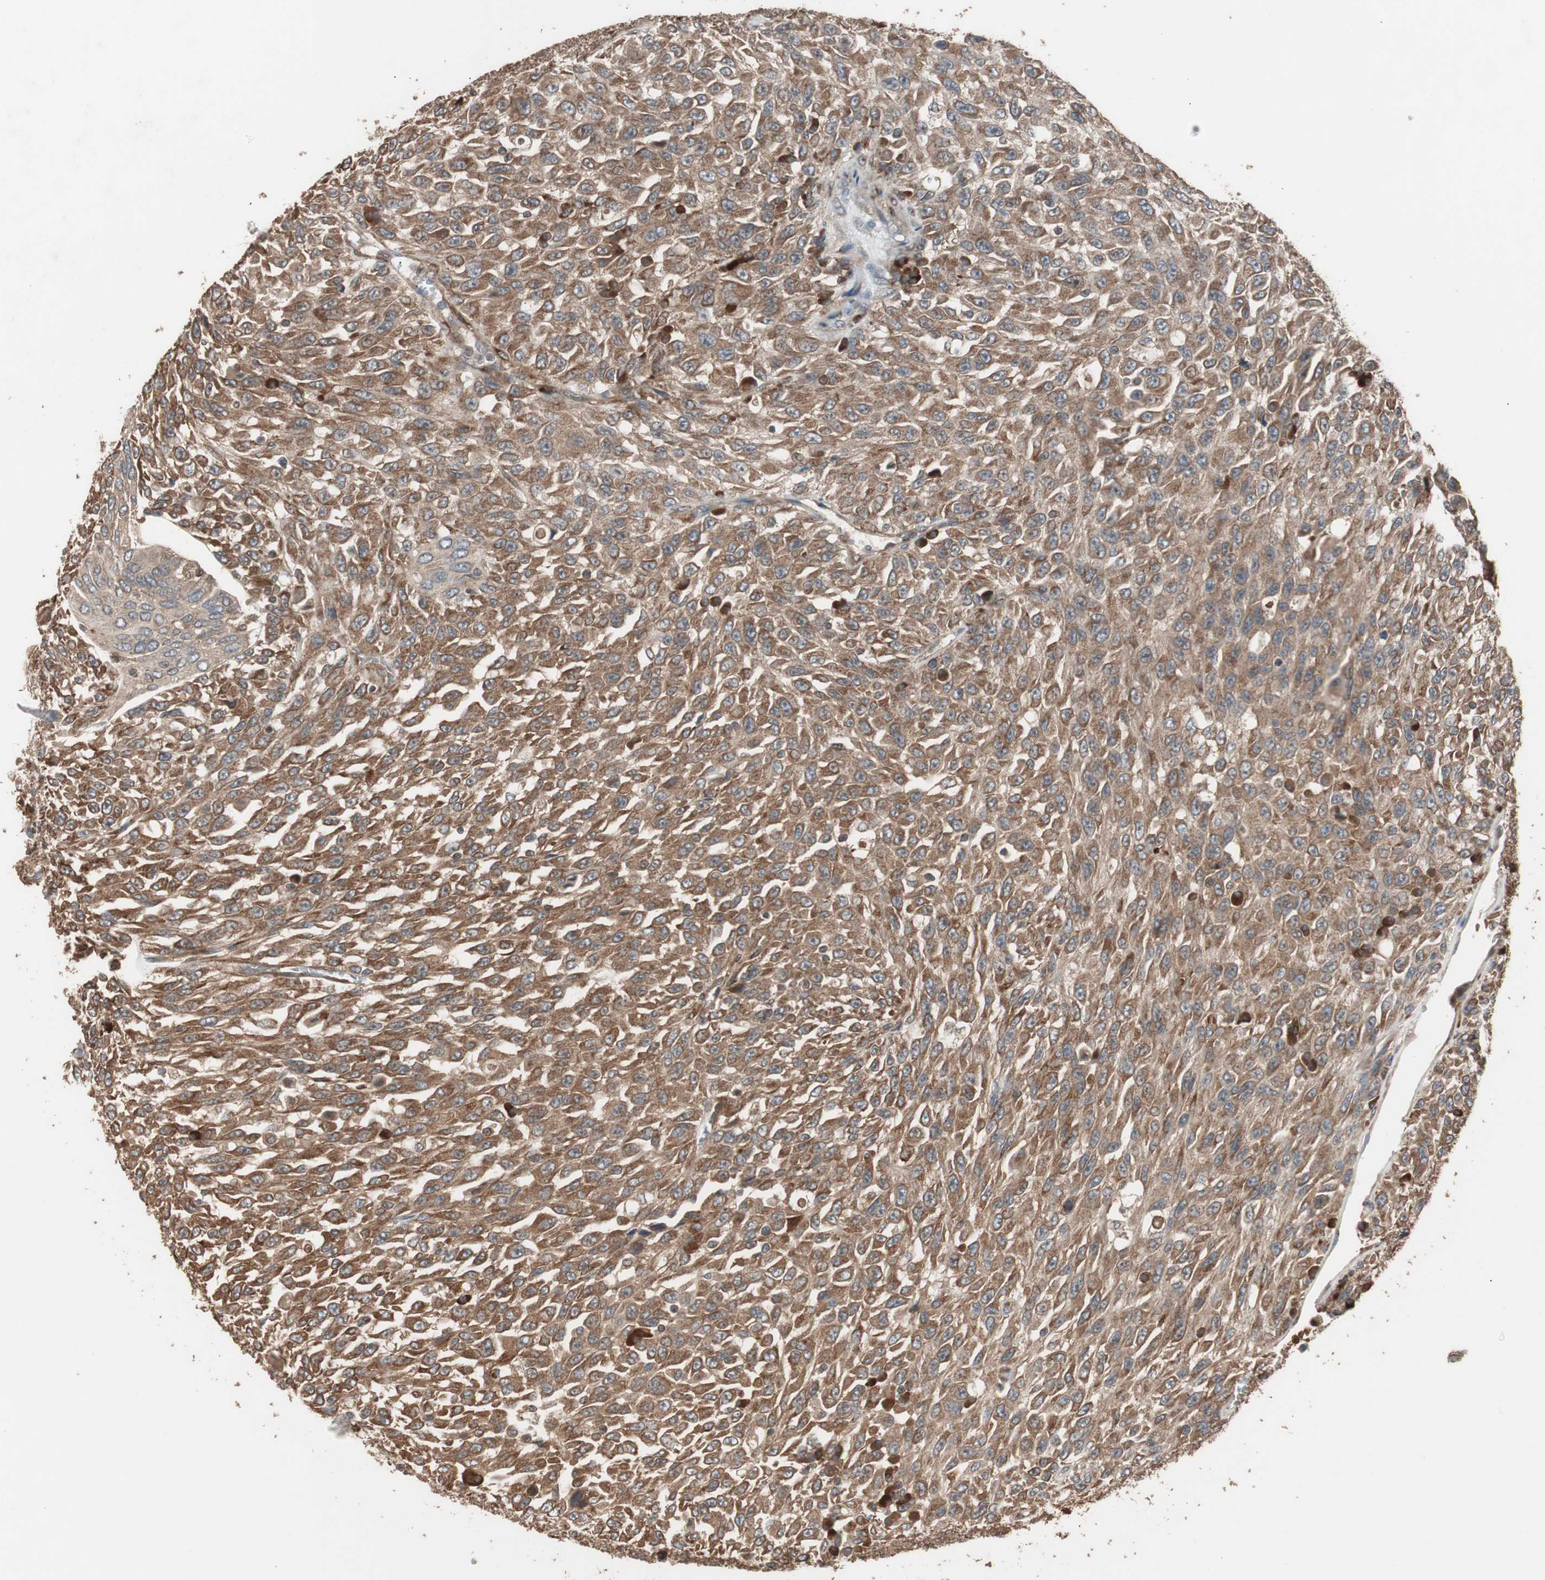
{"staining": {"intensity": "moderate", "quantity": ">75%", "location": "cytoplasmic/membranous"}, "tissue": "urothelial cancer", "cell_type": "Tumor cells", "image_type": "cancer", "snomed": [{"axis": "morphology", "description": "Urothelial carcinoma, High grade"}, {"axis": "topography", "description": "Urinary bladder"}], "caption": "A medium amount of moderate cytoplasmic/membranous expression is present in about >75% of tumor cells in high-grade urothelial carcinoma tissue.", "gene": "LZTS1", "patient": {"sex": "male", "age": 66}}